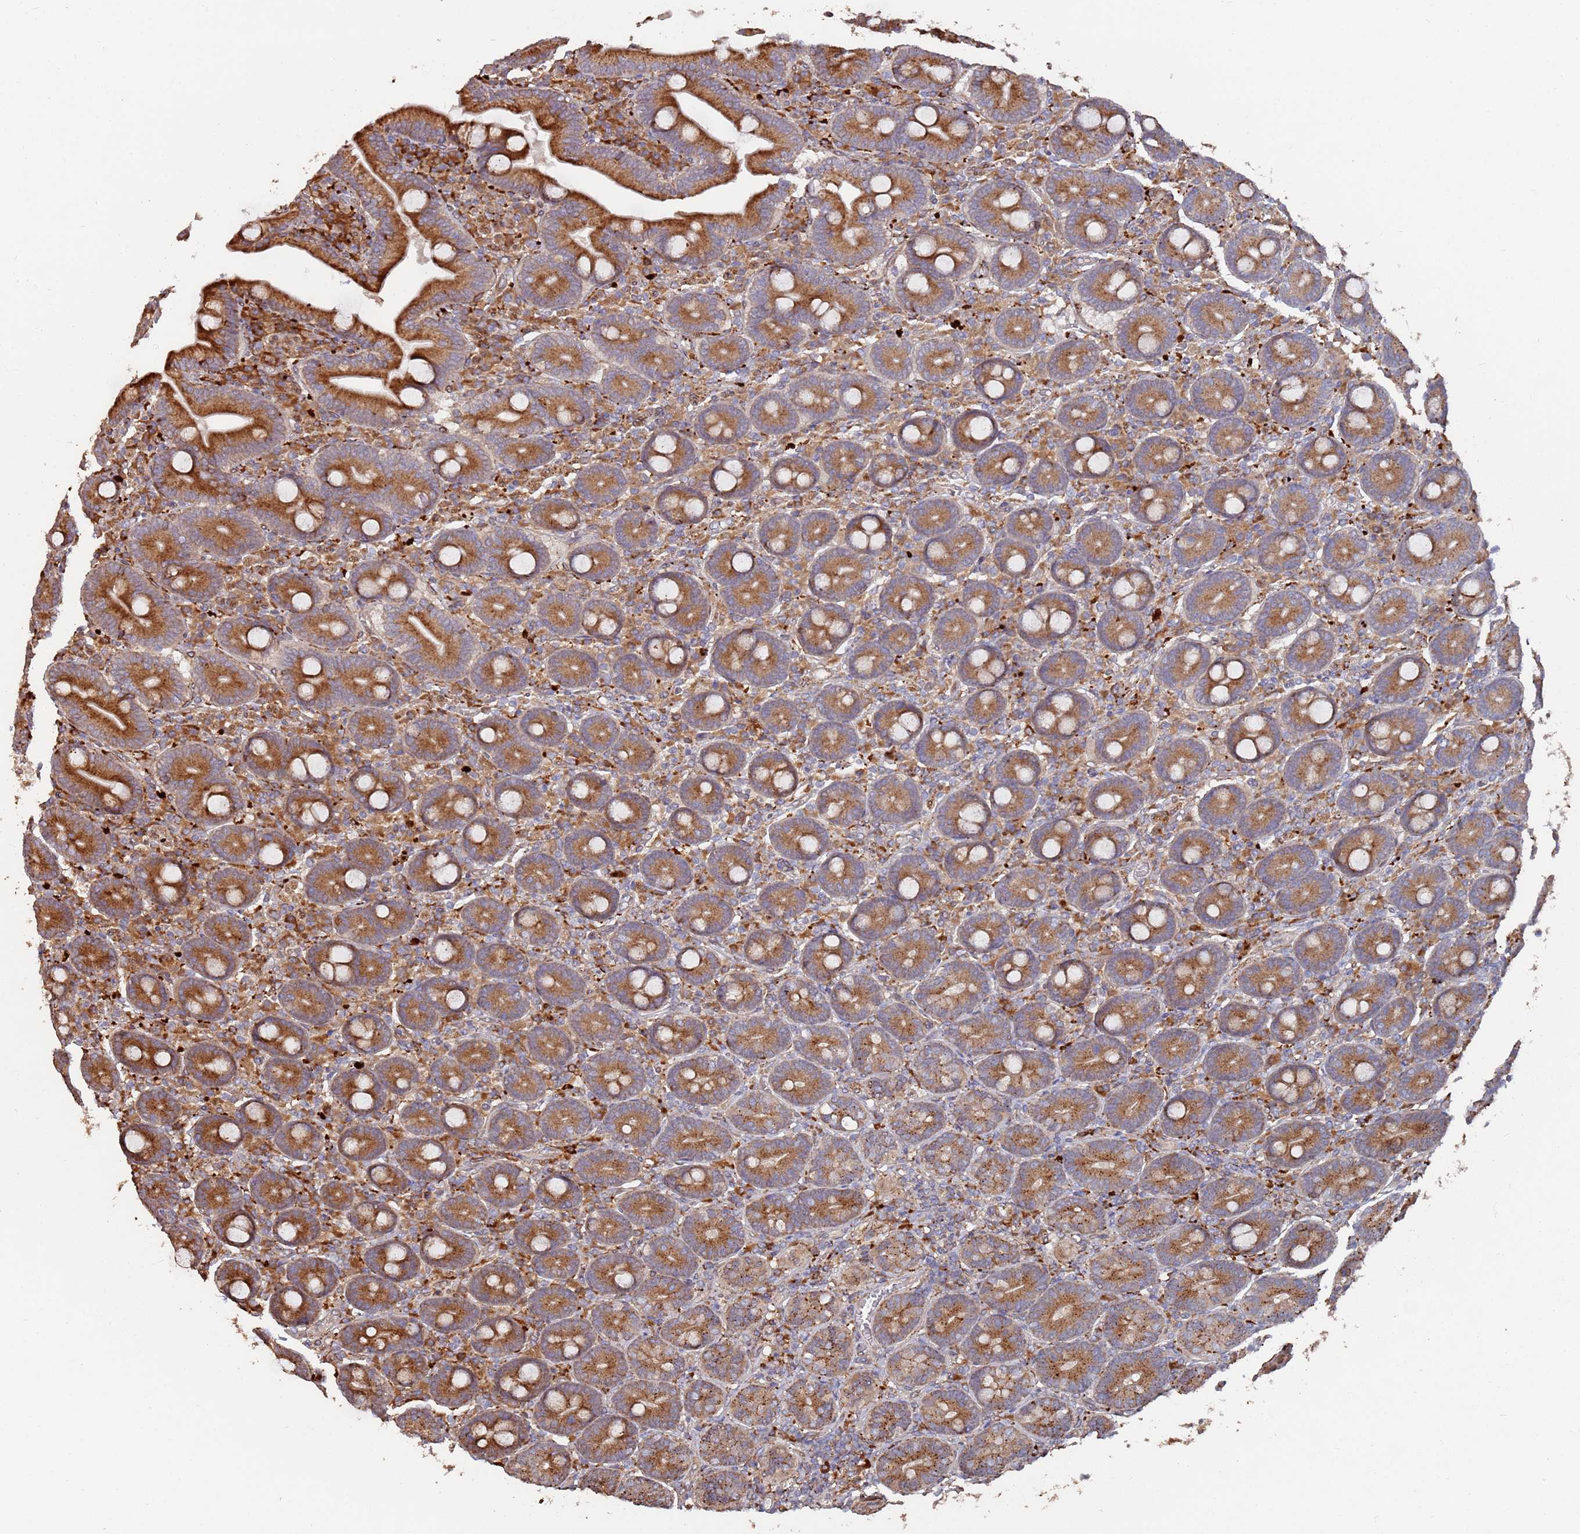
{"staining": {"intensity": "strong", "quantity": ">75%", "location": "cytoplasmic/membranous"}, "tissue": "duodenum", "cell_type": "Glandular cells", "image_type": "normal", "snomed": [{"axis": "morphology", "description": "Normal tissue, NOS"}, {"axis": "topography", "description": "Duodenum"}], "caption": "Duodenum stained with DAB (3,3'-diaminobenzidine) immunohistochemistry (IHC) reveals high levels of strong cytoplasmic/membranous positivity in approximately >75% of glandular cells.", "gene": "LACC1", "patient": {"sex": "female", "age": 62}}